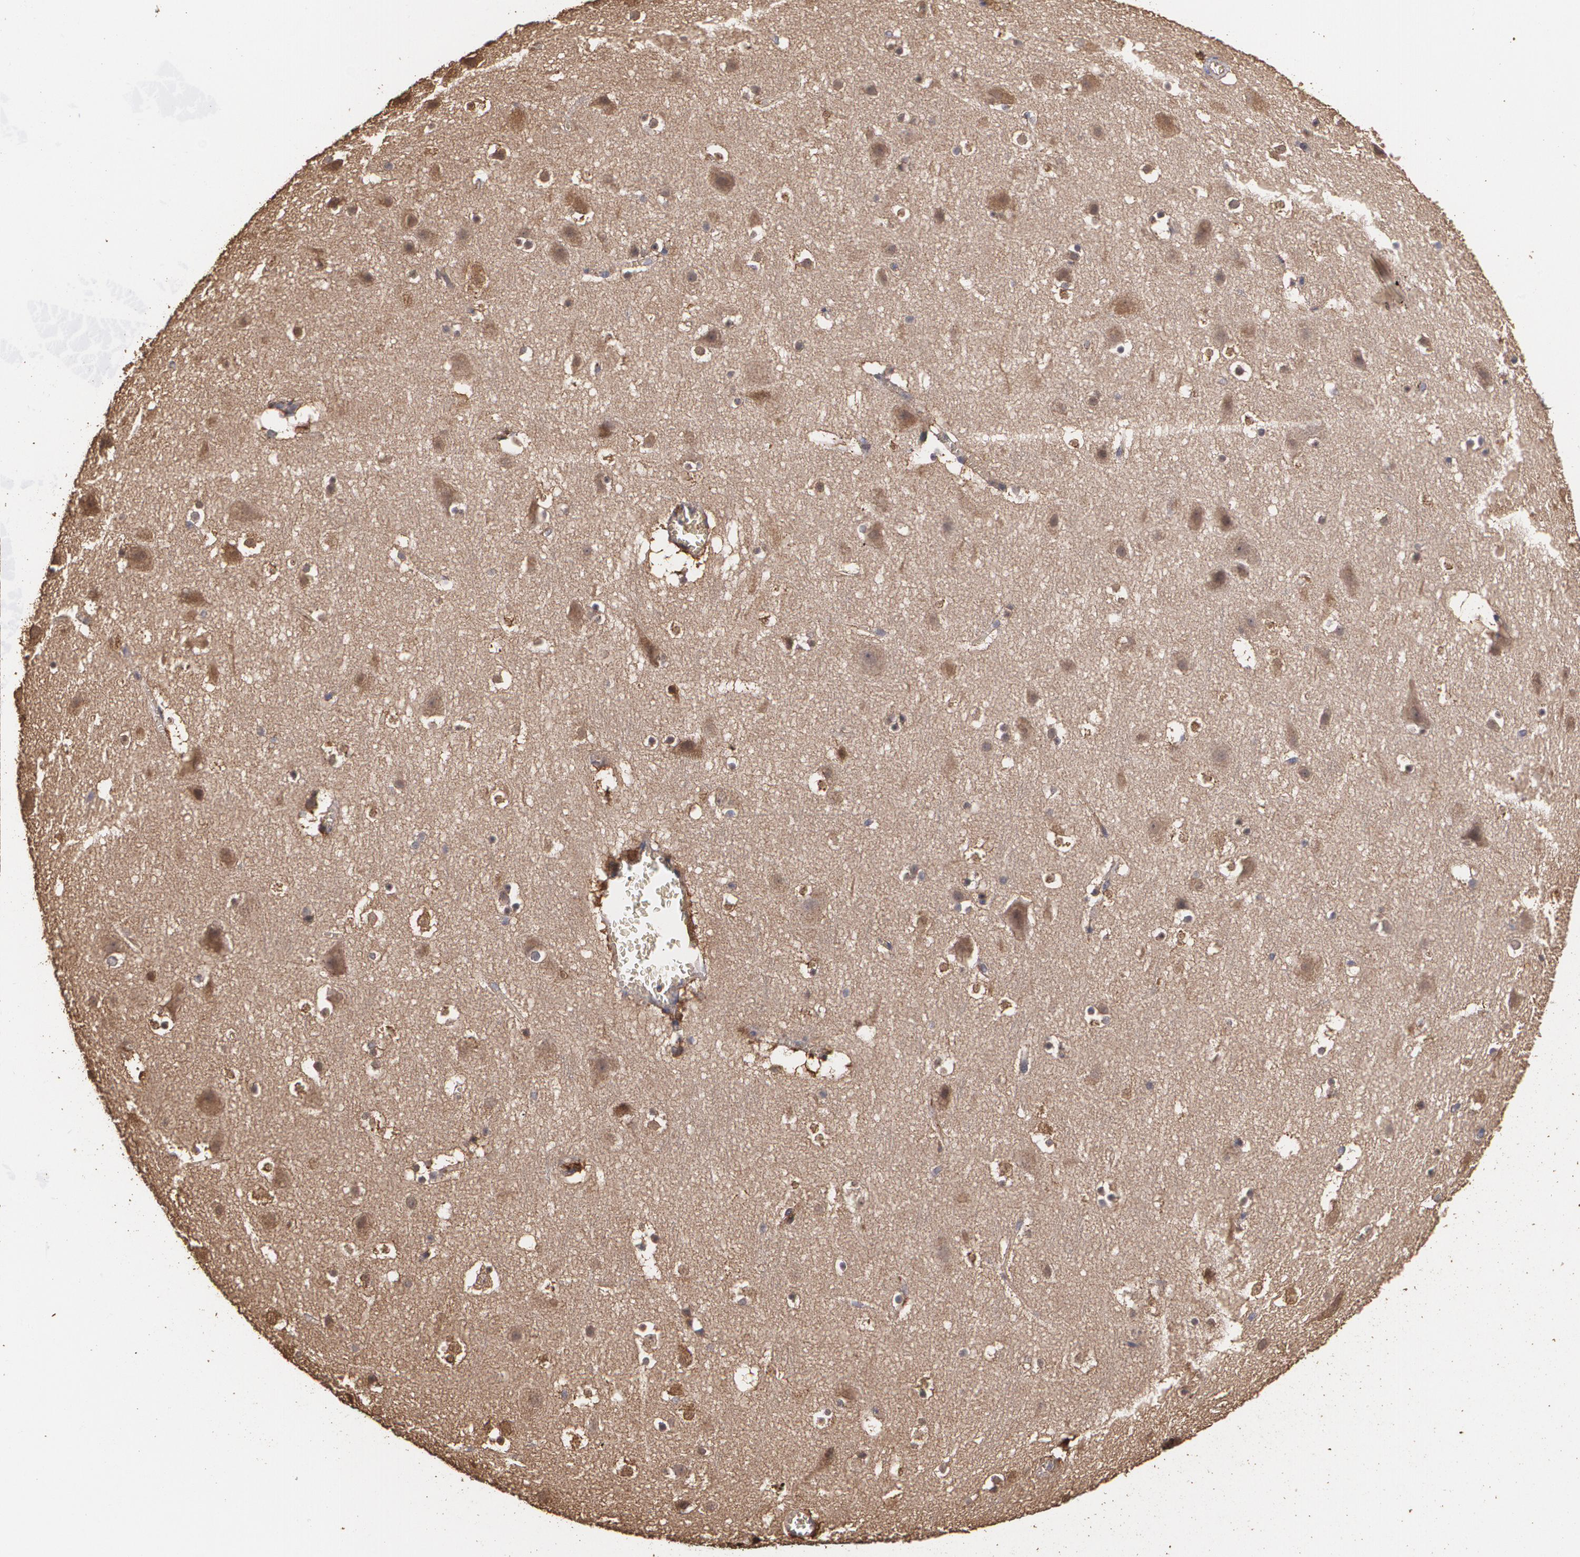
{"staining": {"intensity": "moderate", "quantity": ">75%", "location": "cytoplasmic/membranous"}, "tissue": "cerebral cortex", "cell_type": "Endothelial cells", "image_type": "normal", "snomed": [{"axis": "morphology", "description": "Normal tissue, NOS"}, {"axis": "topography", "description": "Cerebral cortex"}], "caption": "Immunohistochemistry (IHC) staining of benign cerebral cortex, which shows medium levels of moderate cytoplasmic/membranous staining in approximately >75% of endothelial cells indicating moderate cytoplasmic/membranous protein staining. The staining was performed using DAB (3,3'-diaminobenzidine) (brown) for protein detection and nuclei were counterstained in hematoxylin (blue).", "gene": "PON1", "patient": {"sex": "male", "age": 45}}